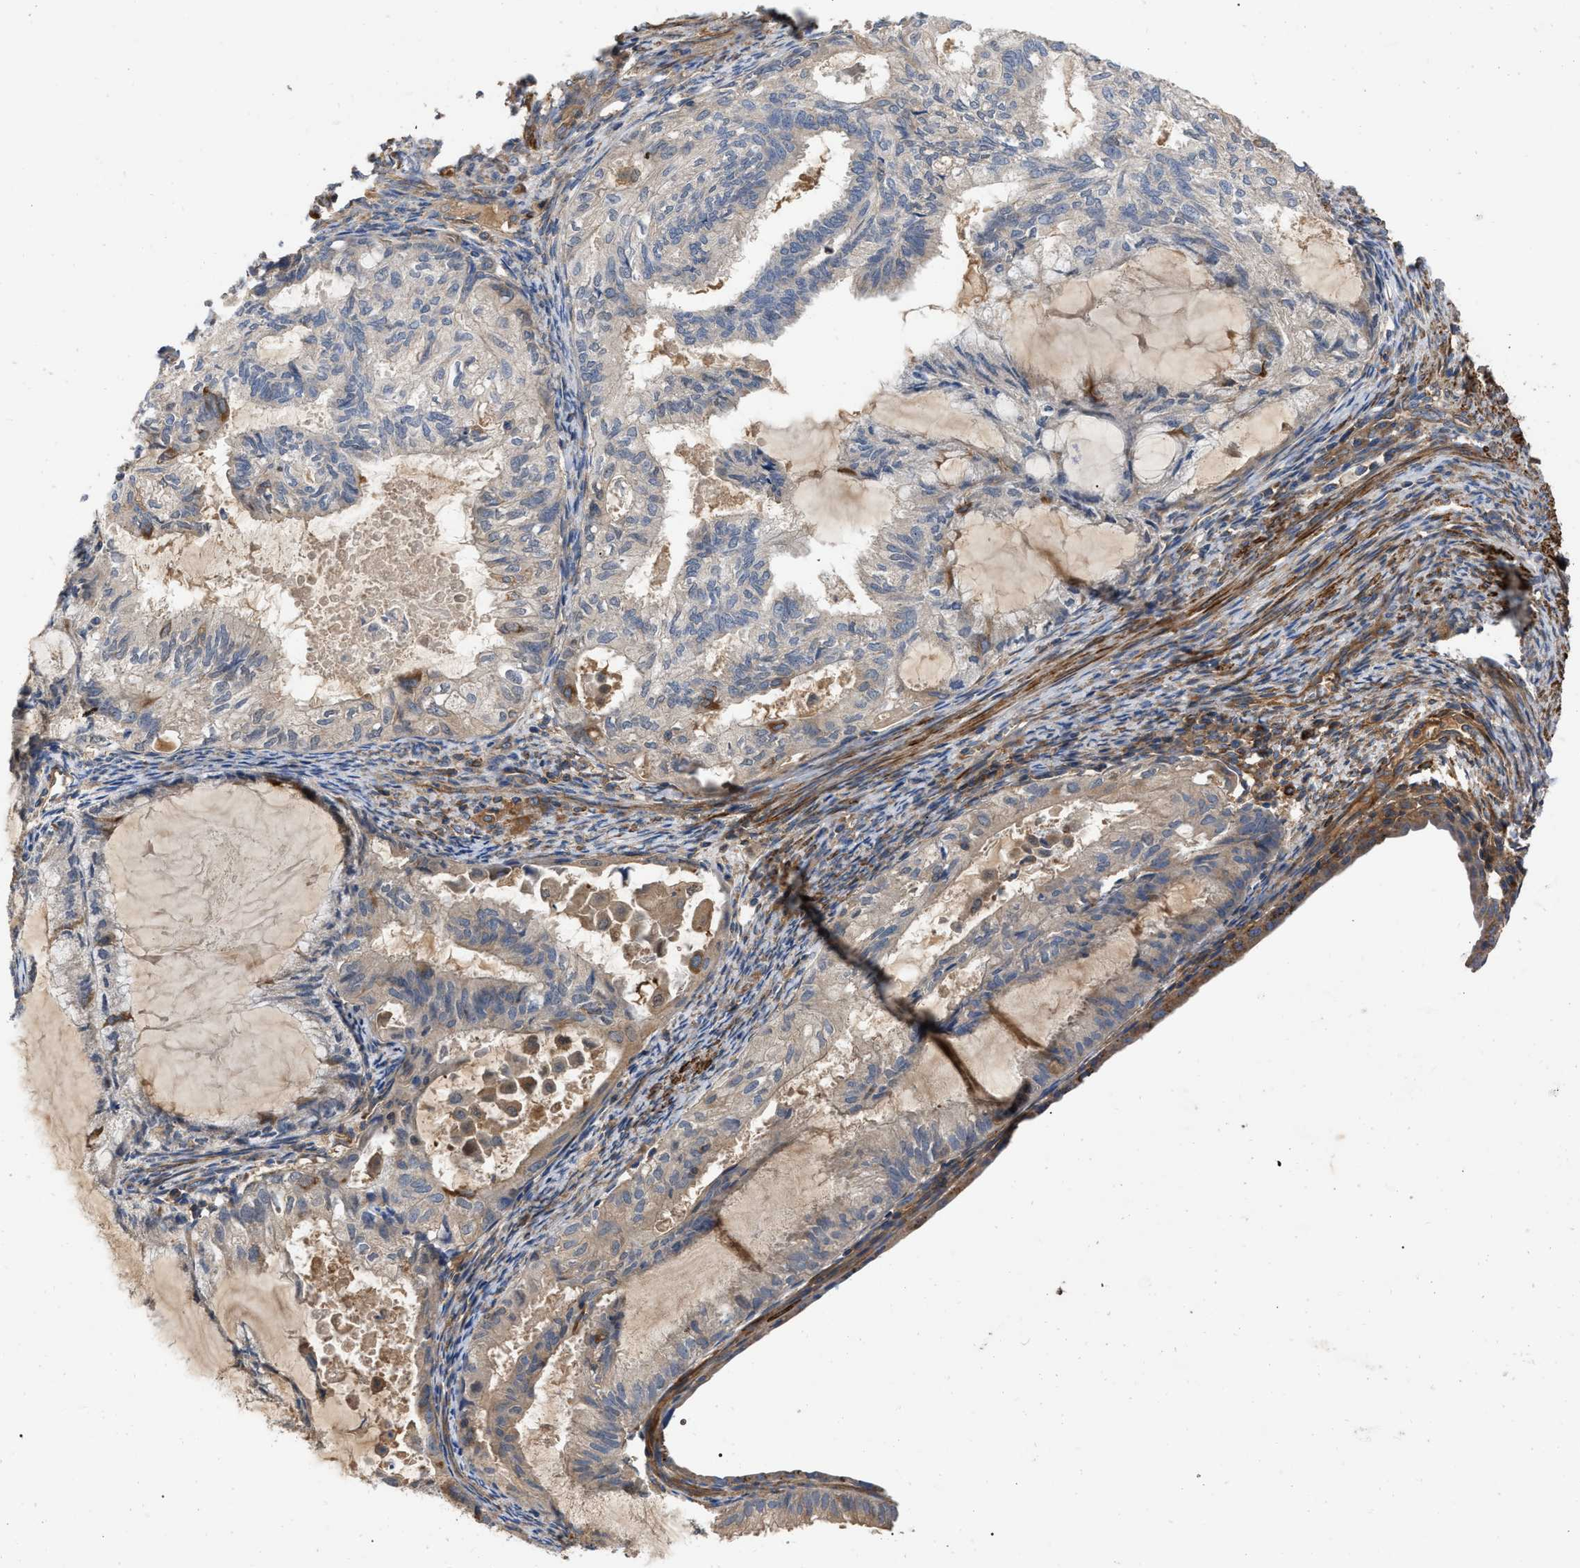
{"staining": {"intensity": "weak", "quantity": "<25%", "location": "cytoplasmic/membranous"}, "tissue": "cervical cancer", "cell_type": "Tumor cells", "image_type": "cancer", "snomed": [{"axis": "morphology", "description": "Normal tissue, NOS"}, {"axis": "morphology", "description": "Adenocarcinoma, NOS"}, {"axis": "topography", "description": "Cervix"}, {"axis": "topography", "description": "Endometrium"}], "caption": "An immunohistochemistry (IHC) histopathology image of adenocarcinoma (cervical) is shown. There is no staining in tumor cells of adenocarcinoma (cervical). (DAB (3,3'-diaminobenzidine) immunohistochemistry (IHC), high magnification).", "gene": "RABEP1", "patient": {"sex": "female", "age": 86}}